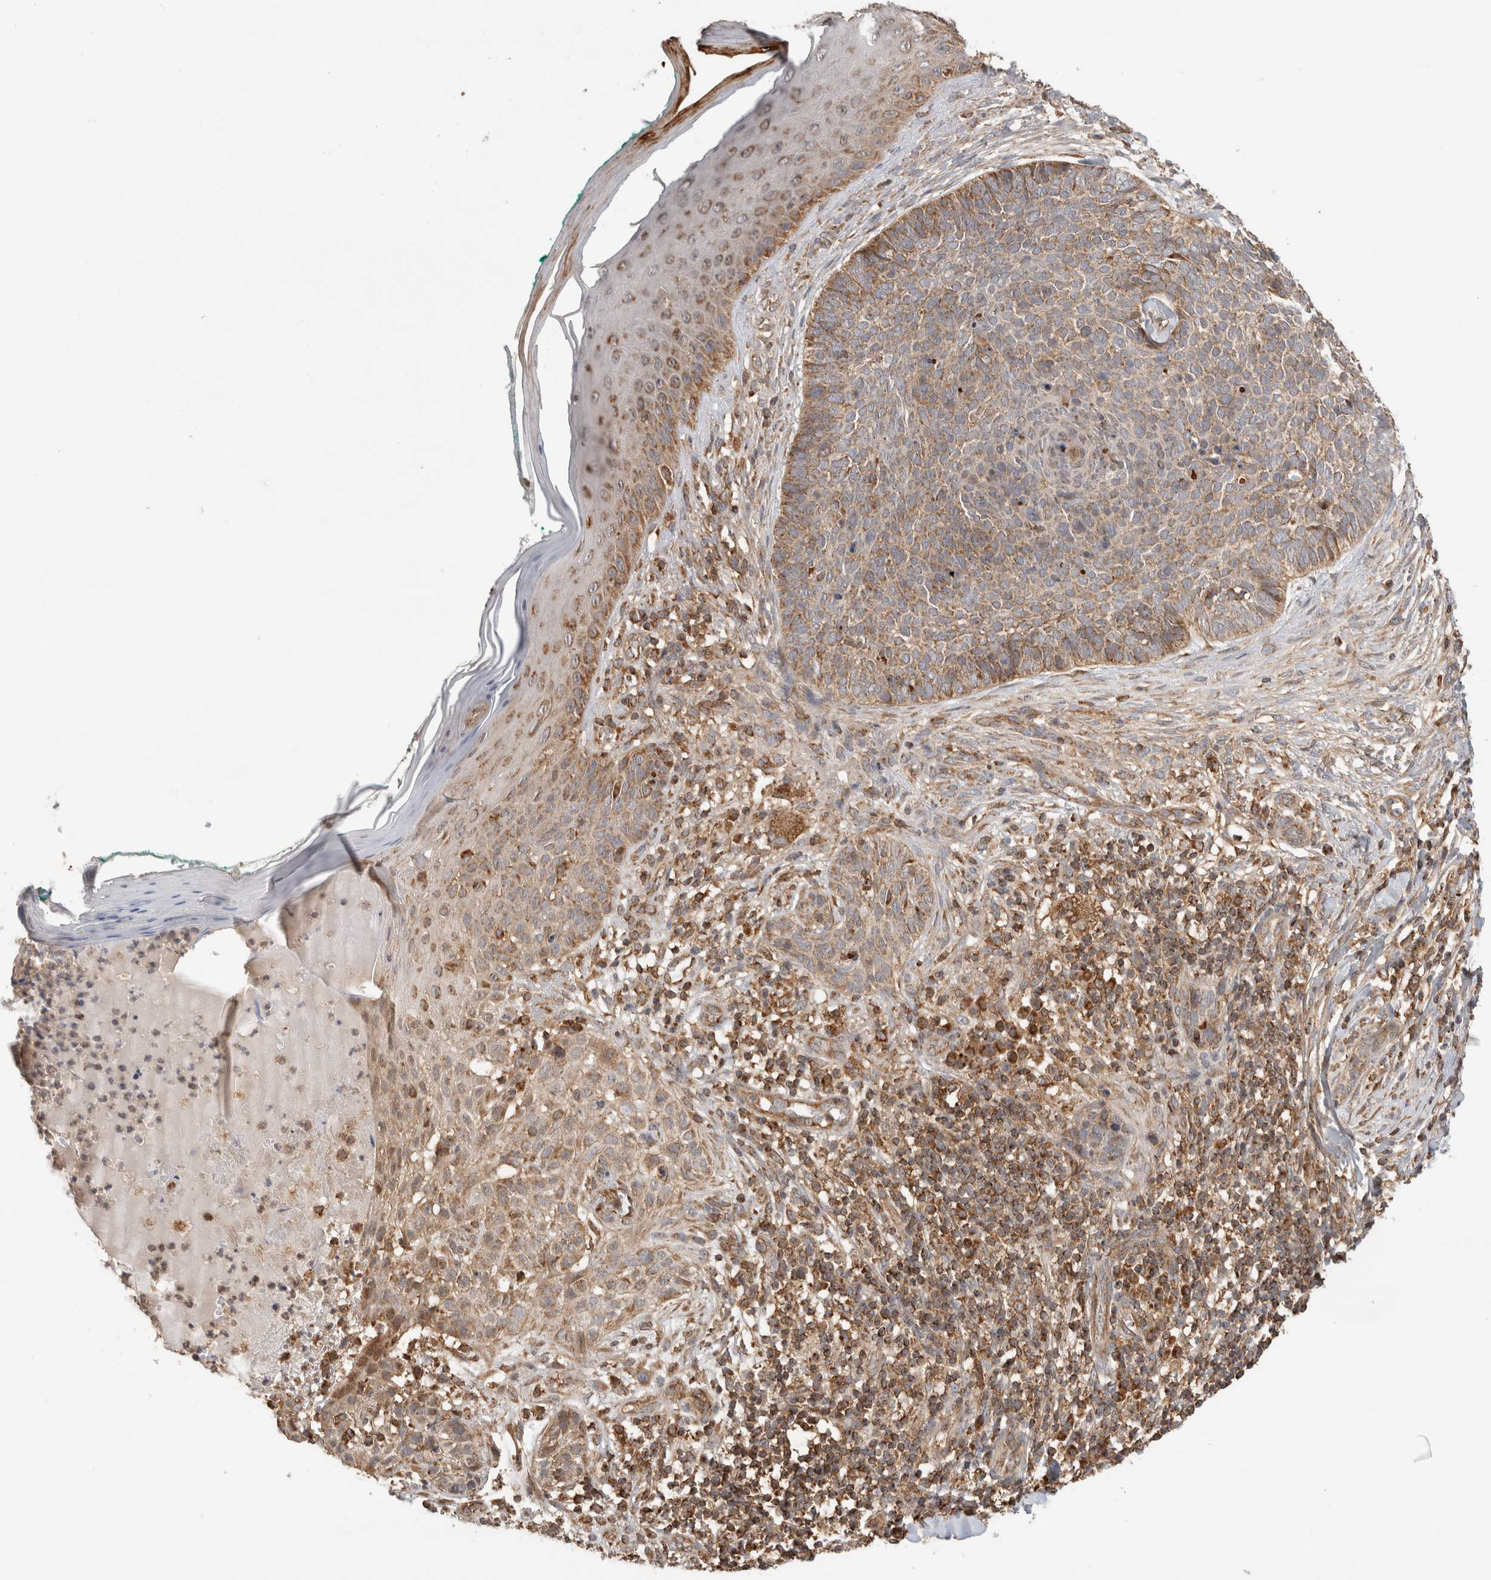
{"staining": {"intensity": "moderate", "quantity": "25%-75%", "location": "cytoplasmic/membranous"}, "tissue": "skin cancer", "cell_type": "Tumor cells", "image_type": "cancer", "snomed": [{"axis": "morphology", "description": "Normal tissue, NOS"}, {"axis": "morphology", "description": "Basal cell carcinoma"}, {"axis": "topography", "description": "Skin"}], "caption": "Skin cancer stained with a protein marker demonstrates moderate staining in tumor cells.", "gene": "IMMP2L", "patient": {"sex": "male", "age": 67}}